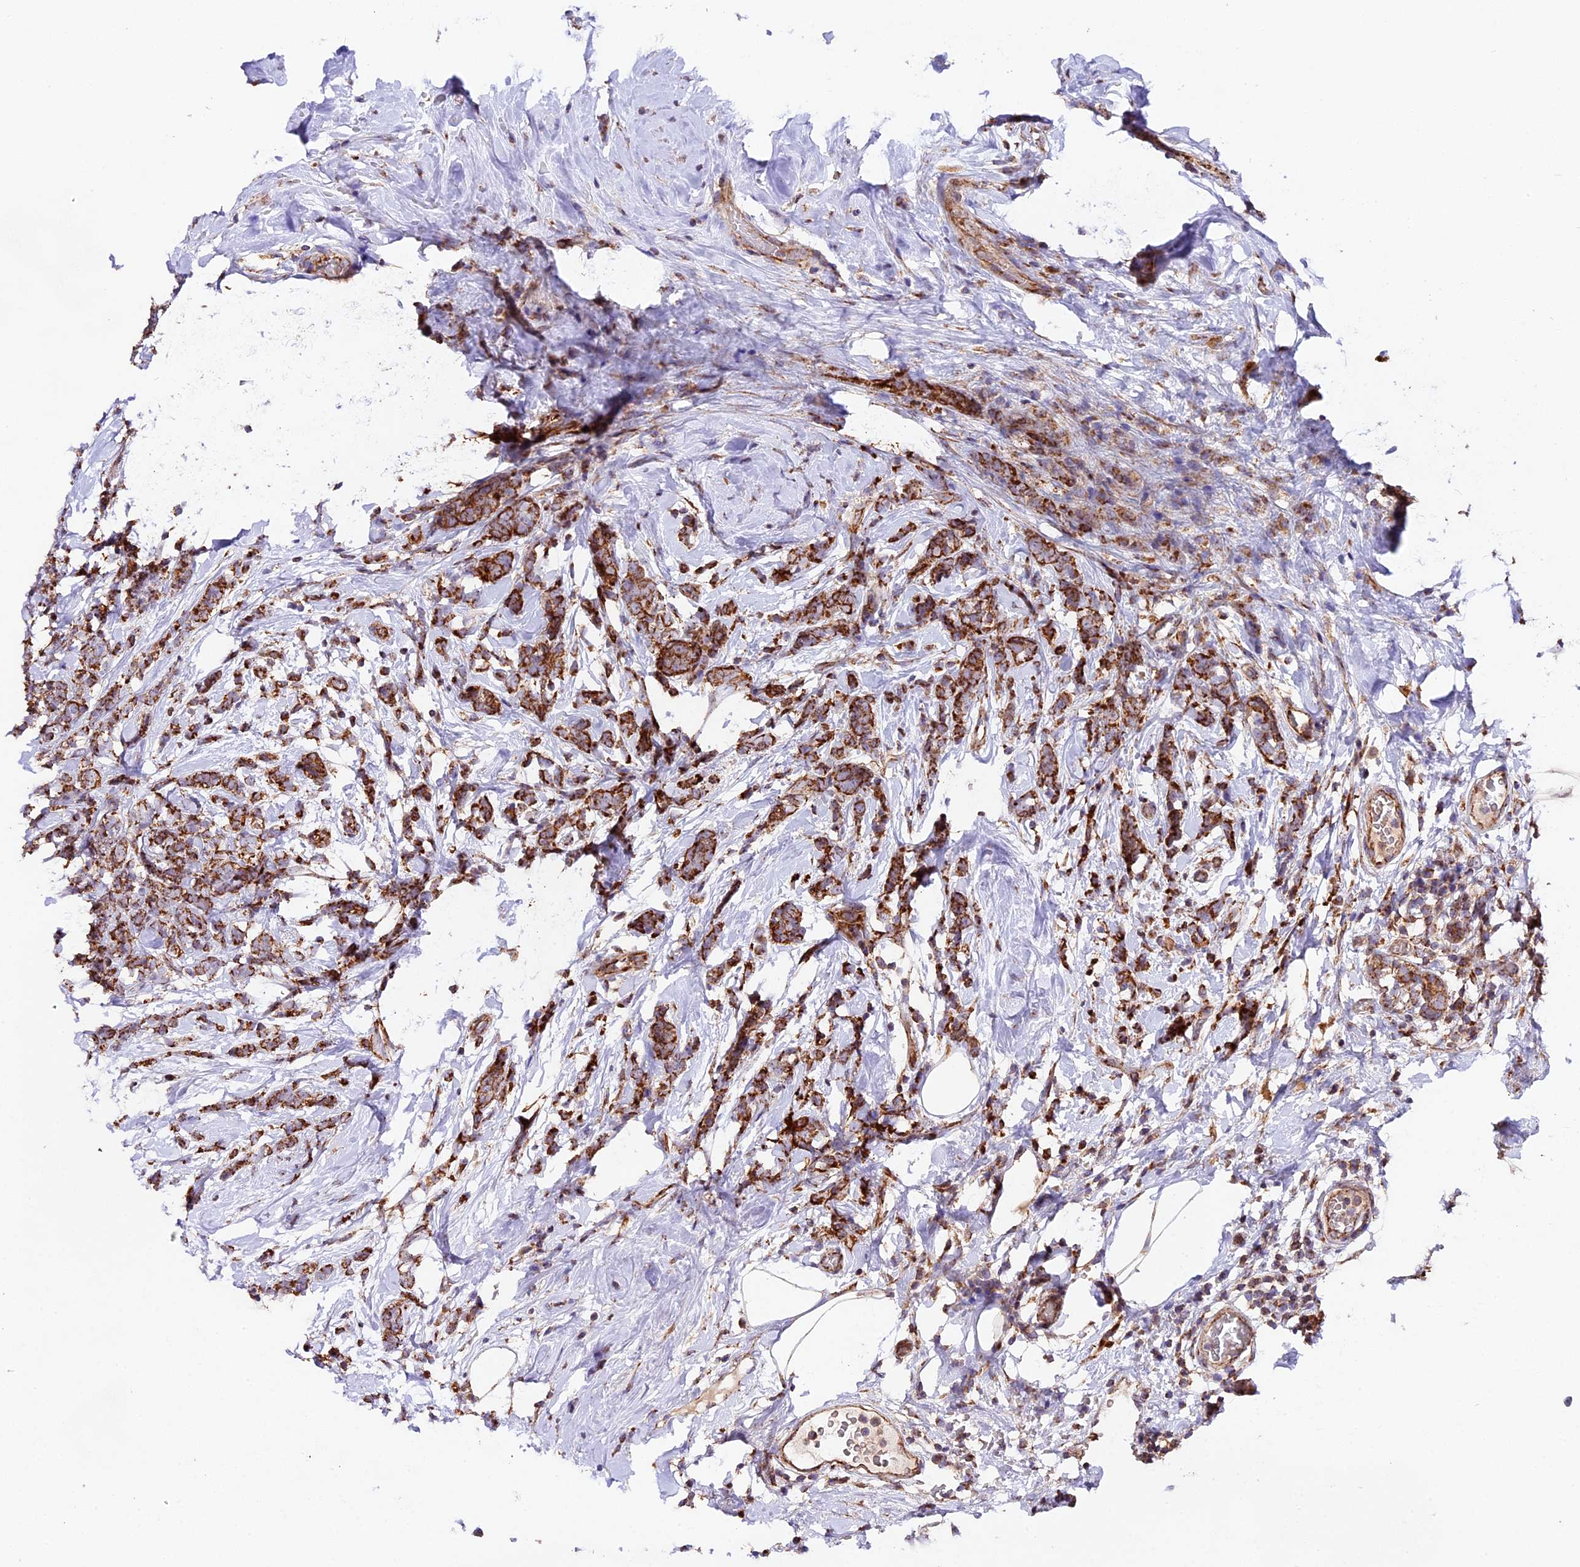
{"staining": {"intensity": "strong", "quantity": ">75%", "location": "cytoplasmic/membranous"}, "tissue": "breast cancer", "cell_type": "Tumor cells", "image_type": "cancer", "snomed": [{"axis": "morphology", "description": "Lobular carcinoma"}, {"axis": "topography", "description": "Breast"}], "caption": "Human breast lobular carcinoma stained with a protein marker reveals strong staining in tumor cells.", "gene": "NDUFA8", "patient": {"sex": "female", "age": 58}}